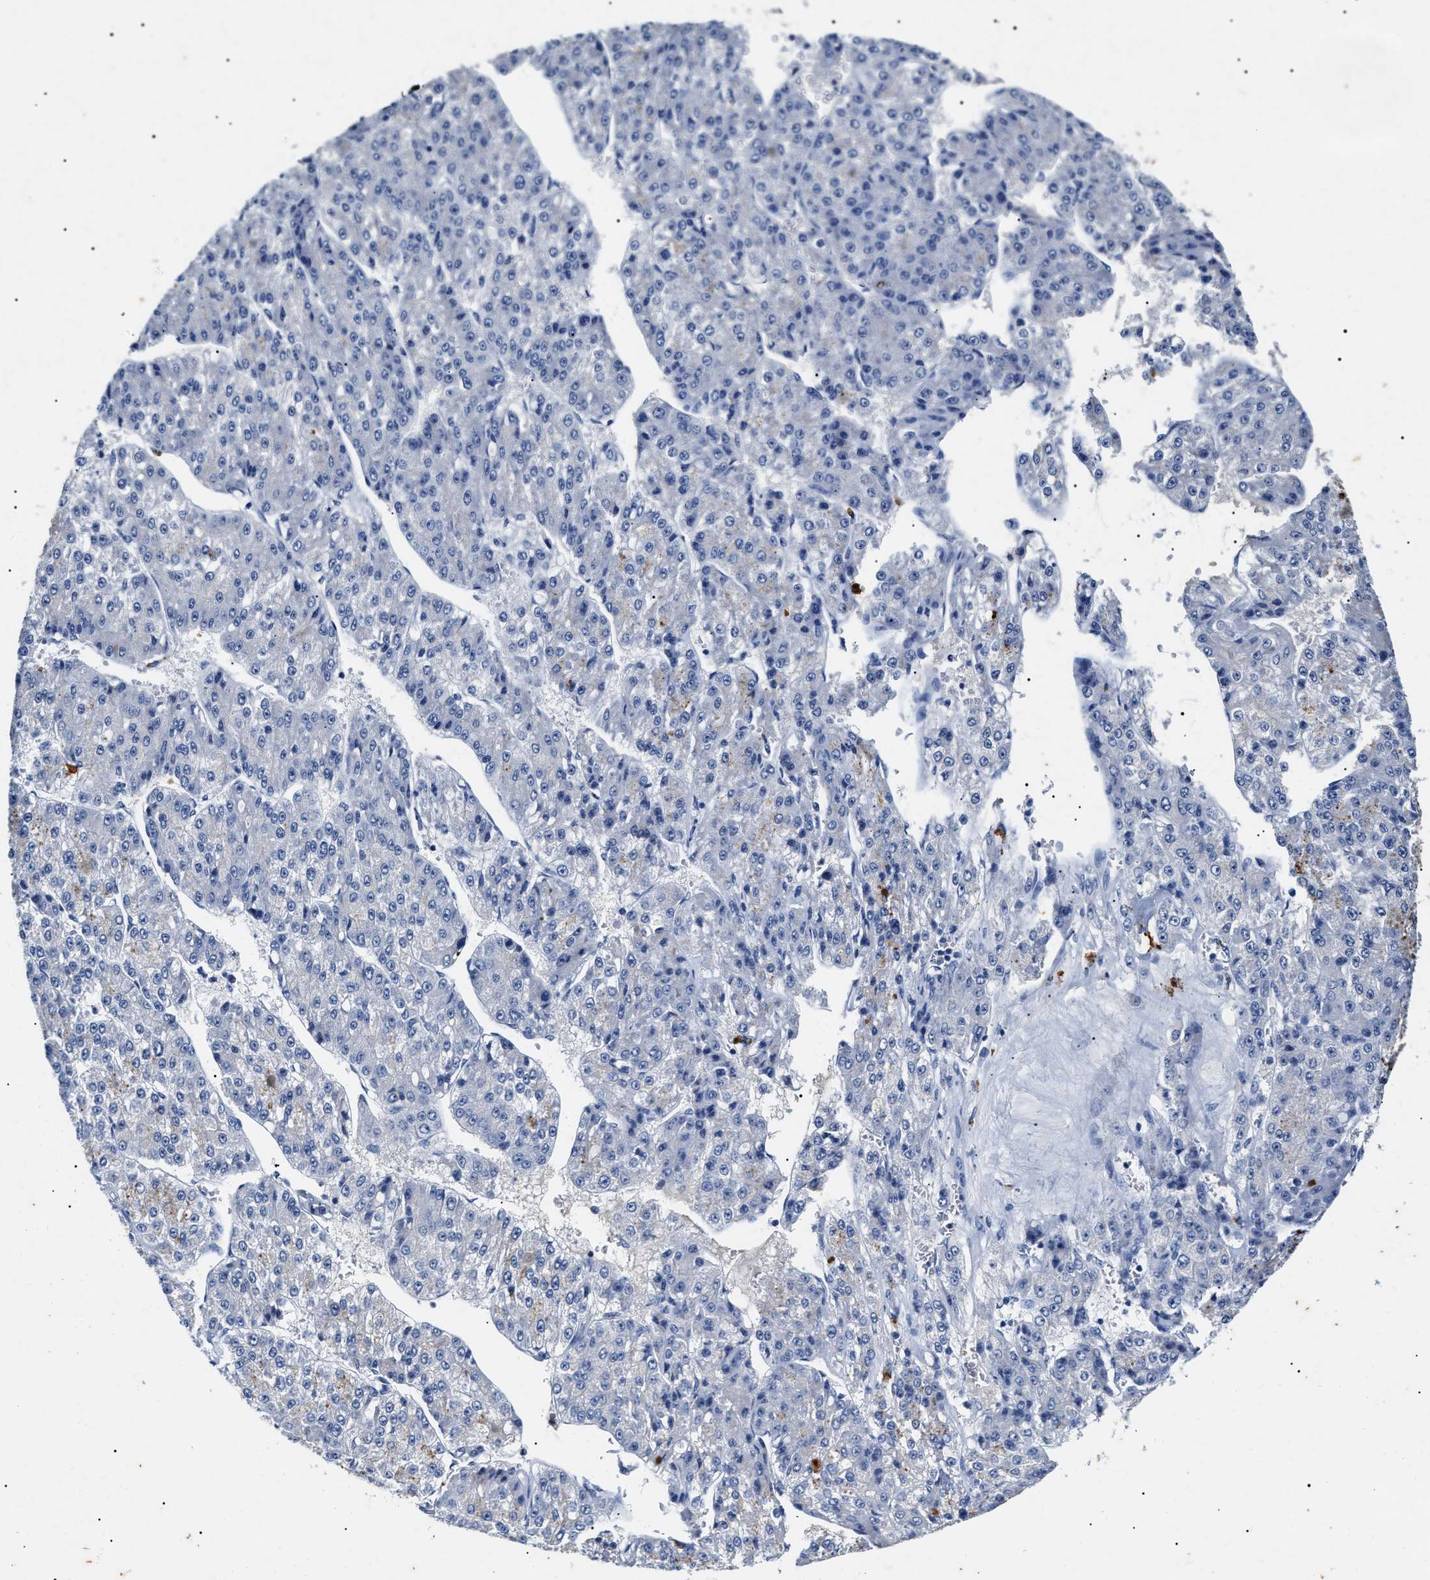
{"staining": {"intensity": "negative", "quantity": "none", "location": "none"}, "tissue": "liver cancer", "cell_type": "Tumor cells", "image_type": "cancer", "snomed": [{"axis": "morphology", "description": "Carcinoma, Hepatocellular, NOS"}, {"axis": "topography", "description": "Liver"}], "caption": "A micrograph of human liver hepatocellular carcinoma is negative for staining in tumor cells. (DAB immunohistochemistry with hematoxylin counter stain).", "gene": "LRRC8E", "patient": {"sex": "female", "age": 73}}